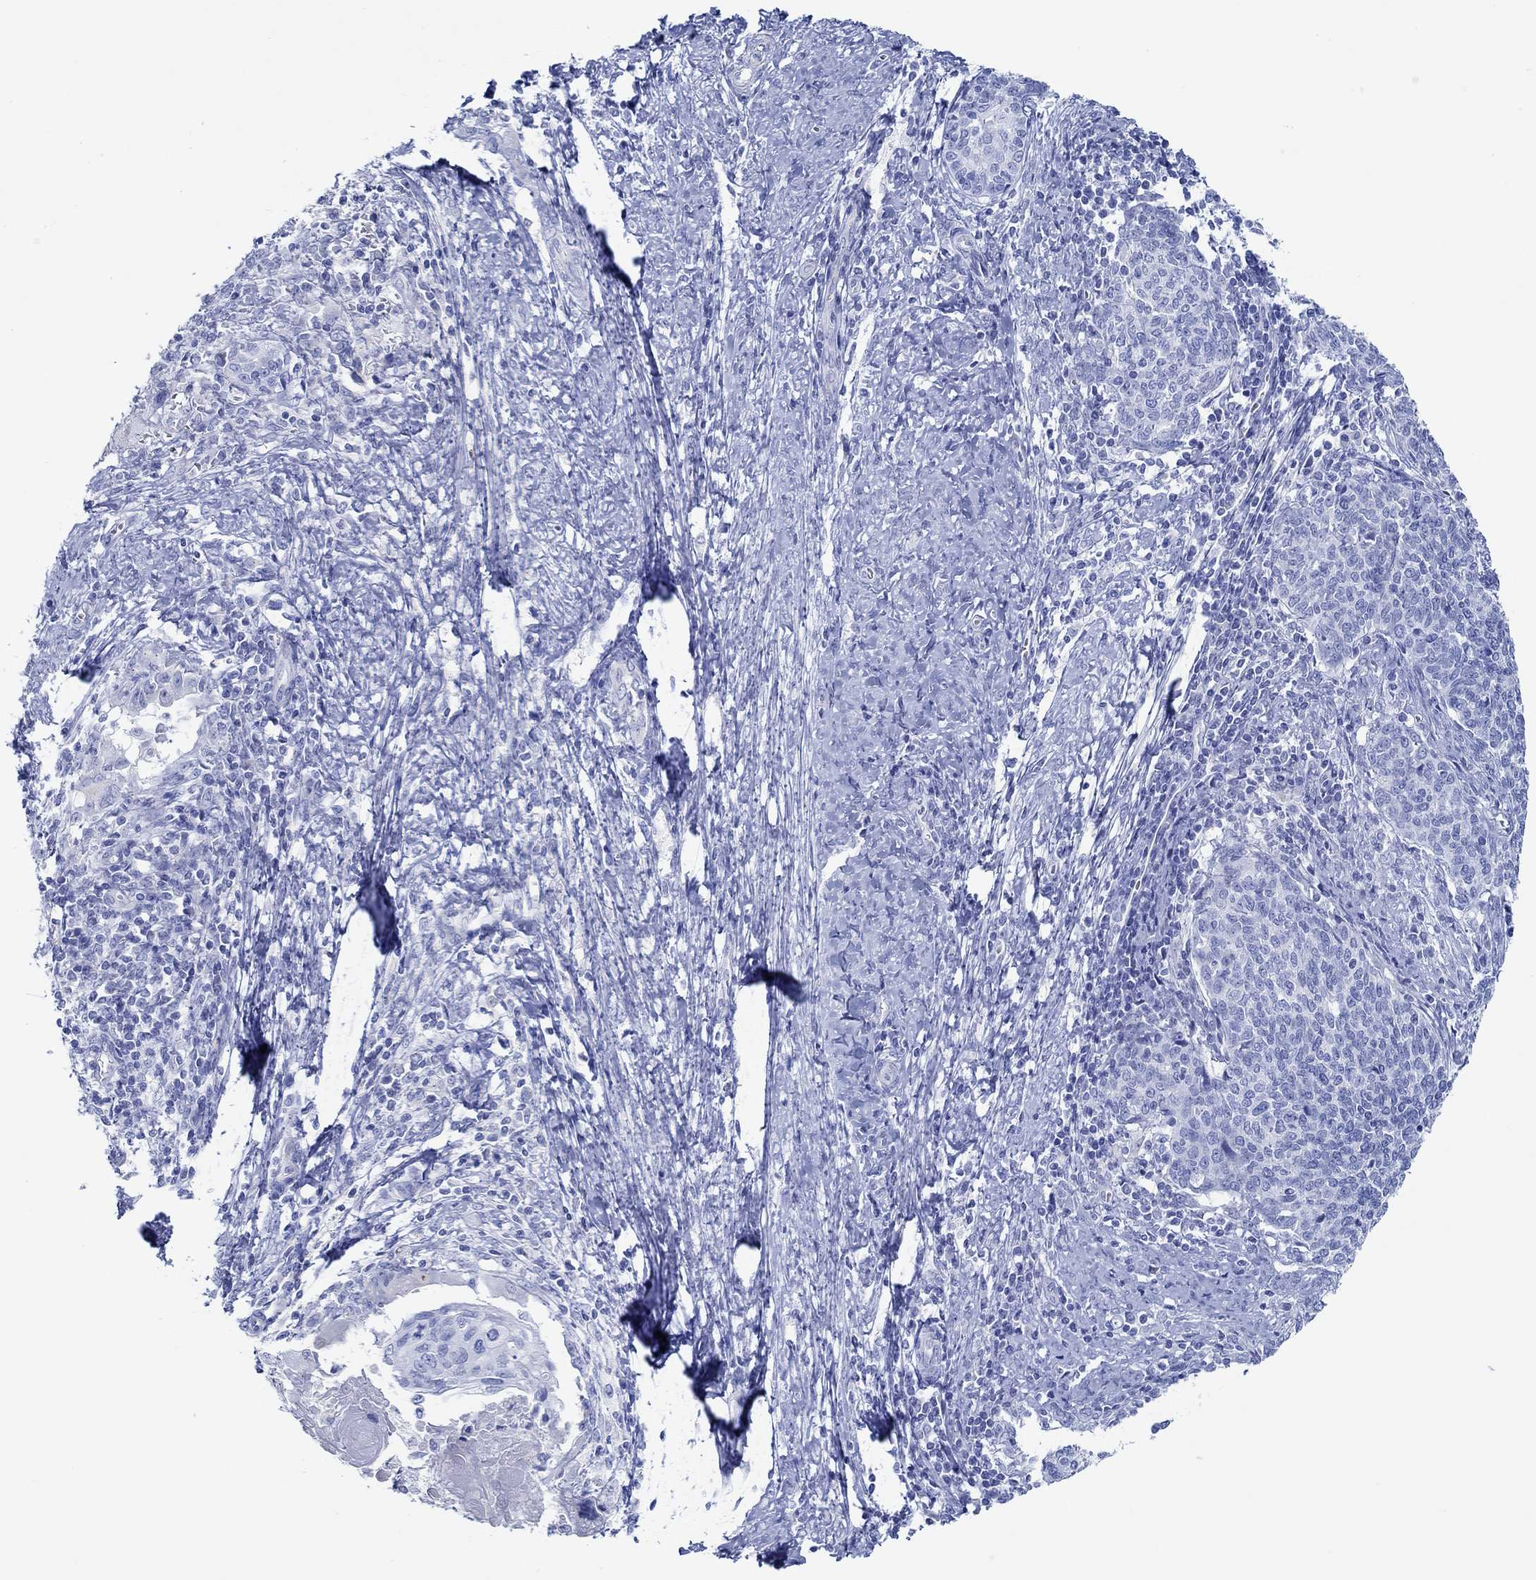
{"staining": {"intensity": "negative", "quantity": "none", "location": "none"}, "tissue": "cervical cancer", "cell_type": "Tumor cells", "image_type": "cancer", "snomed": [{"axis": "morphology", "description": "Squamous cell carcinoma, NOS"}, {"axis": "topography", "description": "Cervix"}], "caption": "DAB immunohistochemical staining of human cervical squamous cell carcinoma exhibits no significant staining in tumor cells. (DAB (3,3'-diaminobenzidine) IHC with hematoxylin counter stain).", "gene": "IGFBP6", "patient": {"sex": "female", "age": 39}}